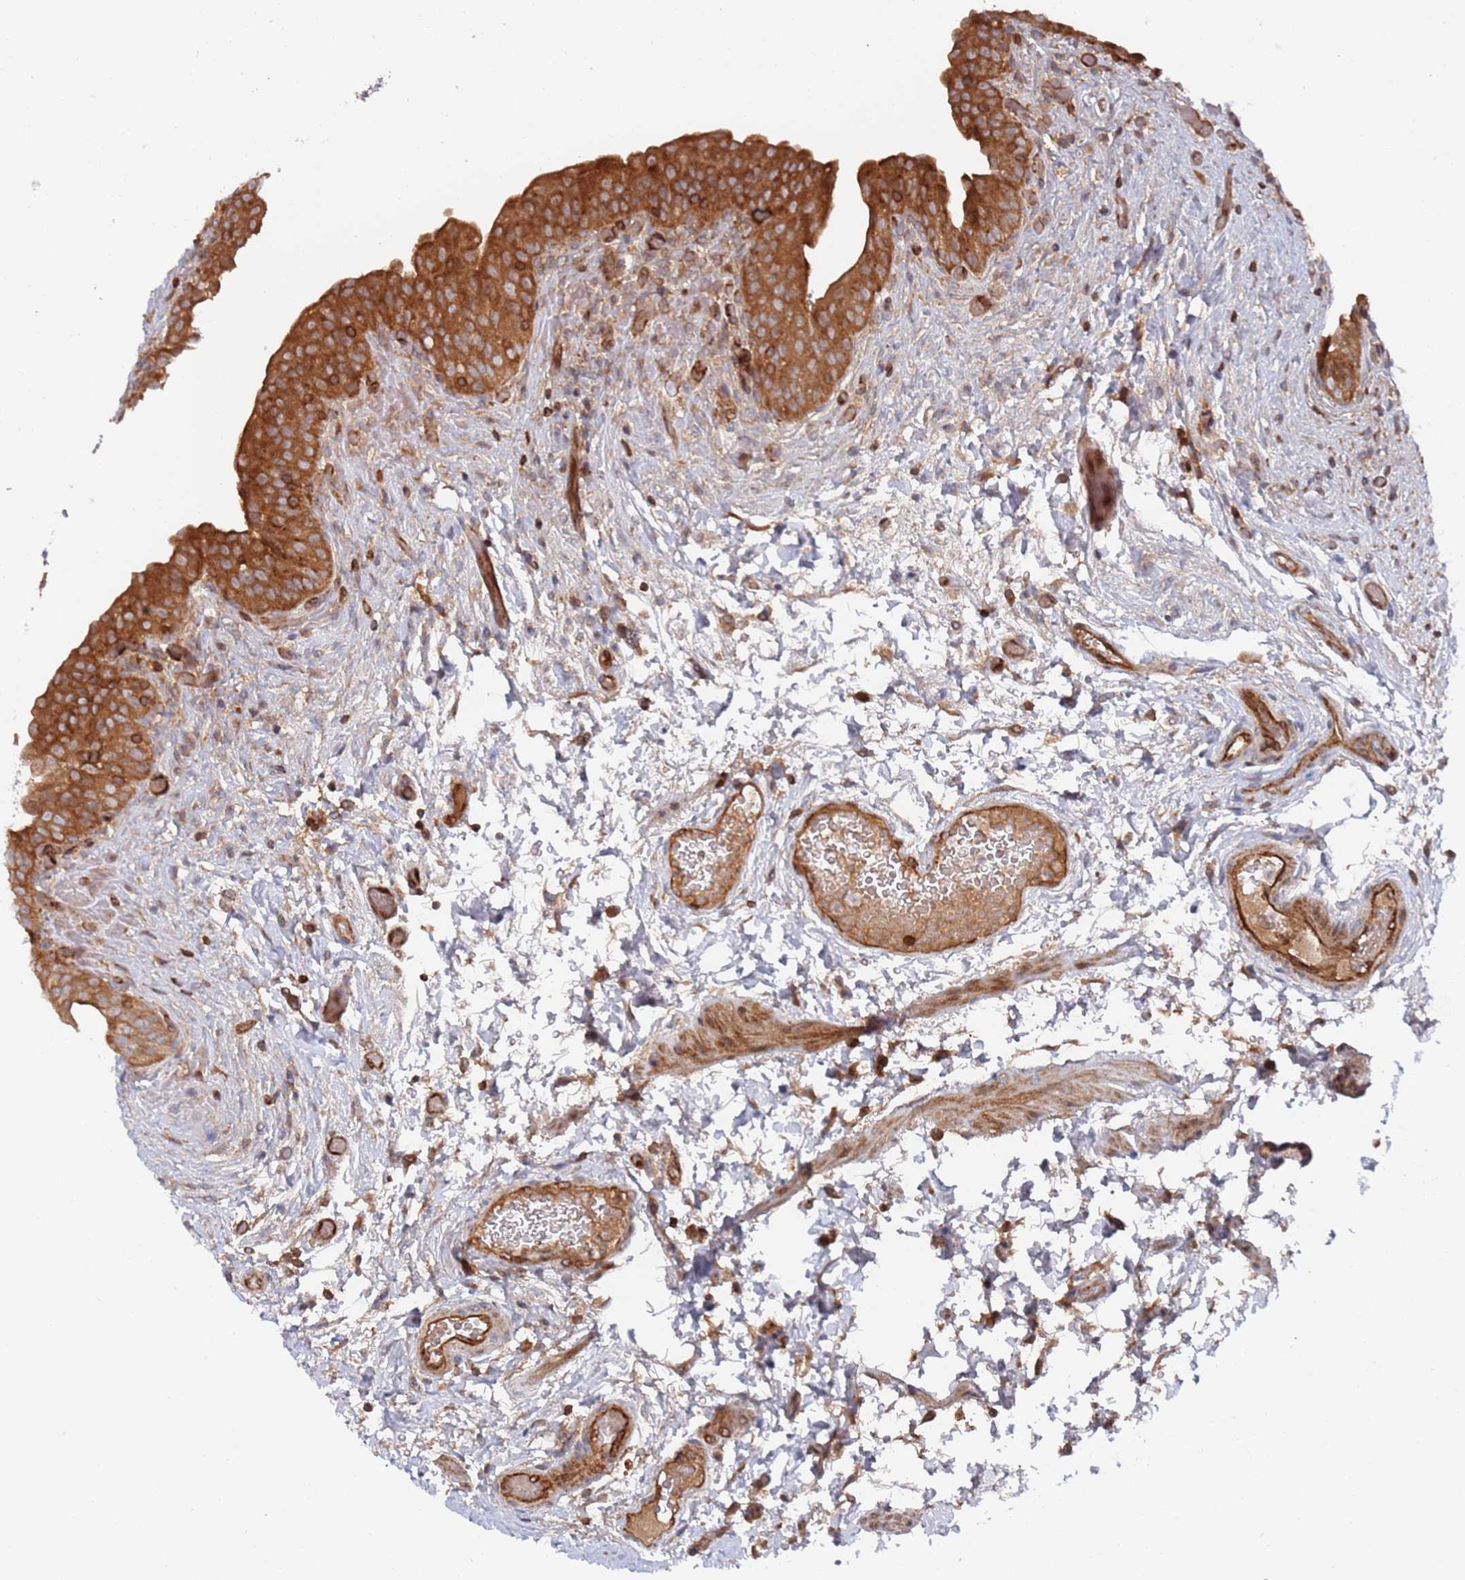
{"staining": {"intensity": "strong", "quantity": ">75%", "location": "cytoplasmic/membranous"}, "tissue": "urinary bladder", "cell_type": "Urothelial cells", "image_type": "normal", "snomed": [{"axis": "morphology", "description": "Normal tissue, NOS"}, {"axis": "topography", "description": "Urinary bladder"}], "caption": "This is a photomicrograph of IHC staining of benign urinary bladder, which shows strong positivity in the cytoplasmic/membranous of urothelial cells.", "gene": "DDX60", "patient": {"sex": "male", "age": 69}}